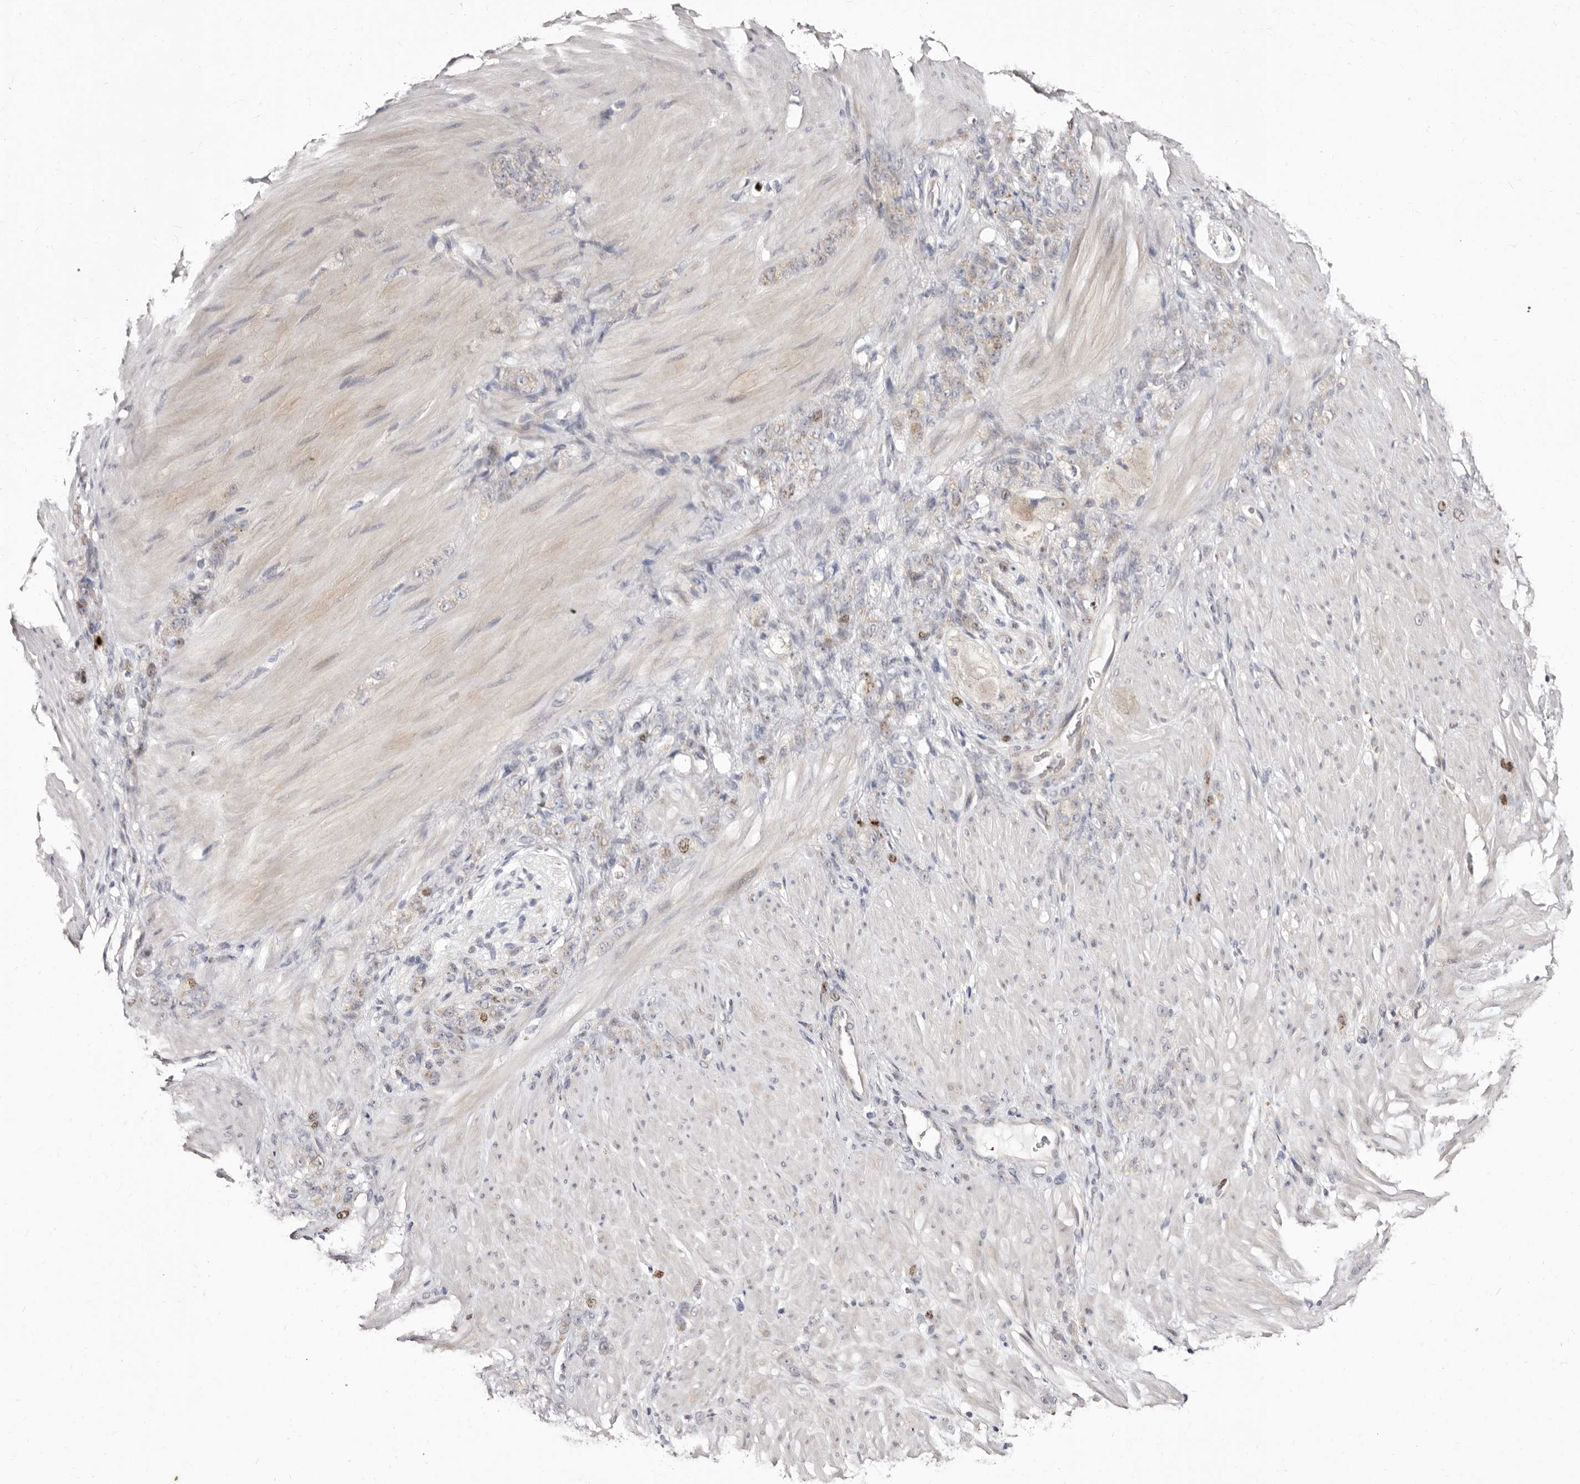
{"staining": {"intensity": "weak", "quantity": "<25%", "location": "nuclear"}, "tissue": "stomach cancer", "cell_type": "Tumor cells", "image_type": "cancer", "snomed": [{"axis": "morphology", "description": "Normal tissue, NOS"}, {"axis": "morphology", "description": "Adenocarcinoma, NOS"}, {"axis": "topography", "description": "Stomach"}], "caption": "This is an immunohistochemistry micrograph of stomach cancer. There is no staining in tumor cells.", "gene": "CDCA8", "patient": {"sex": "male", "age": 82}}